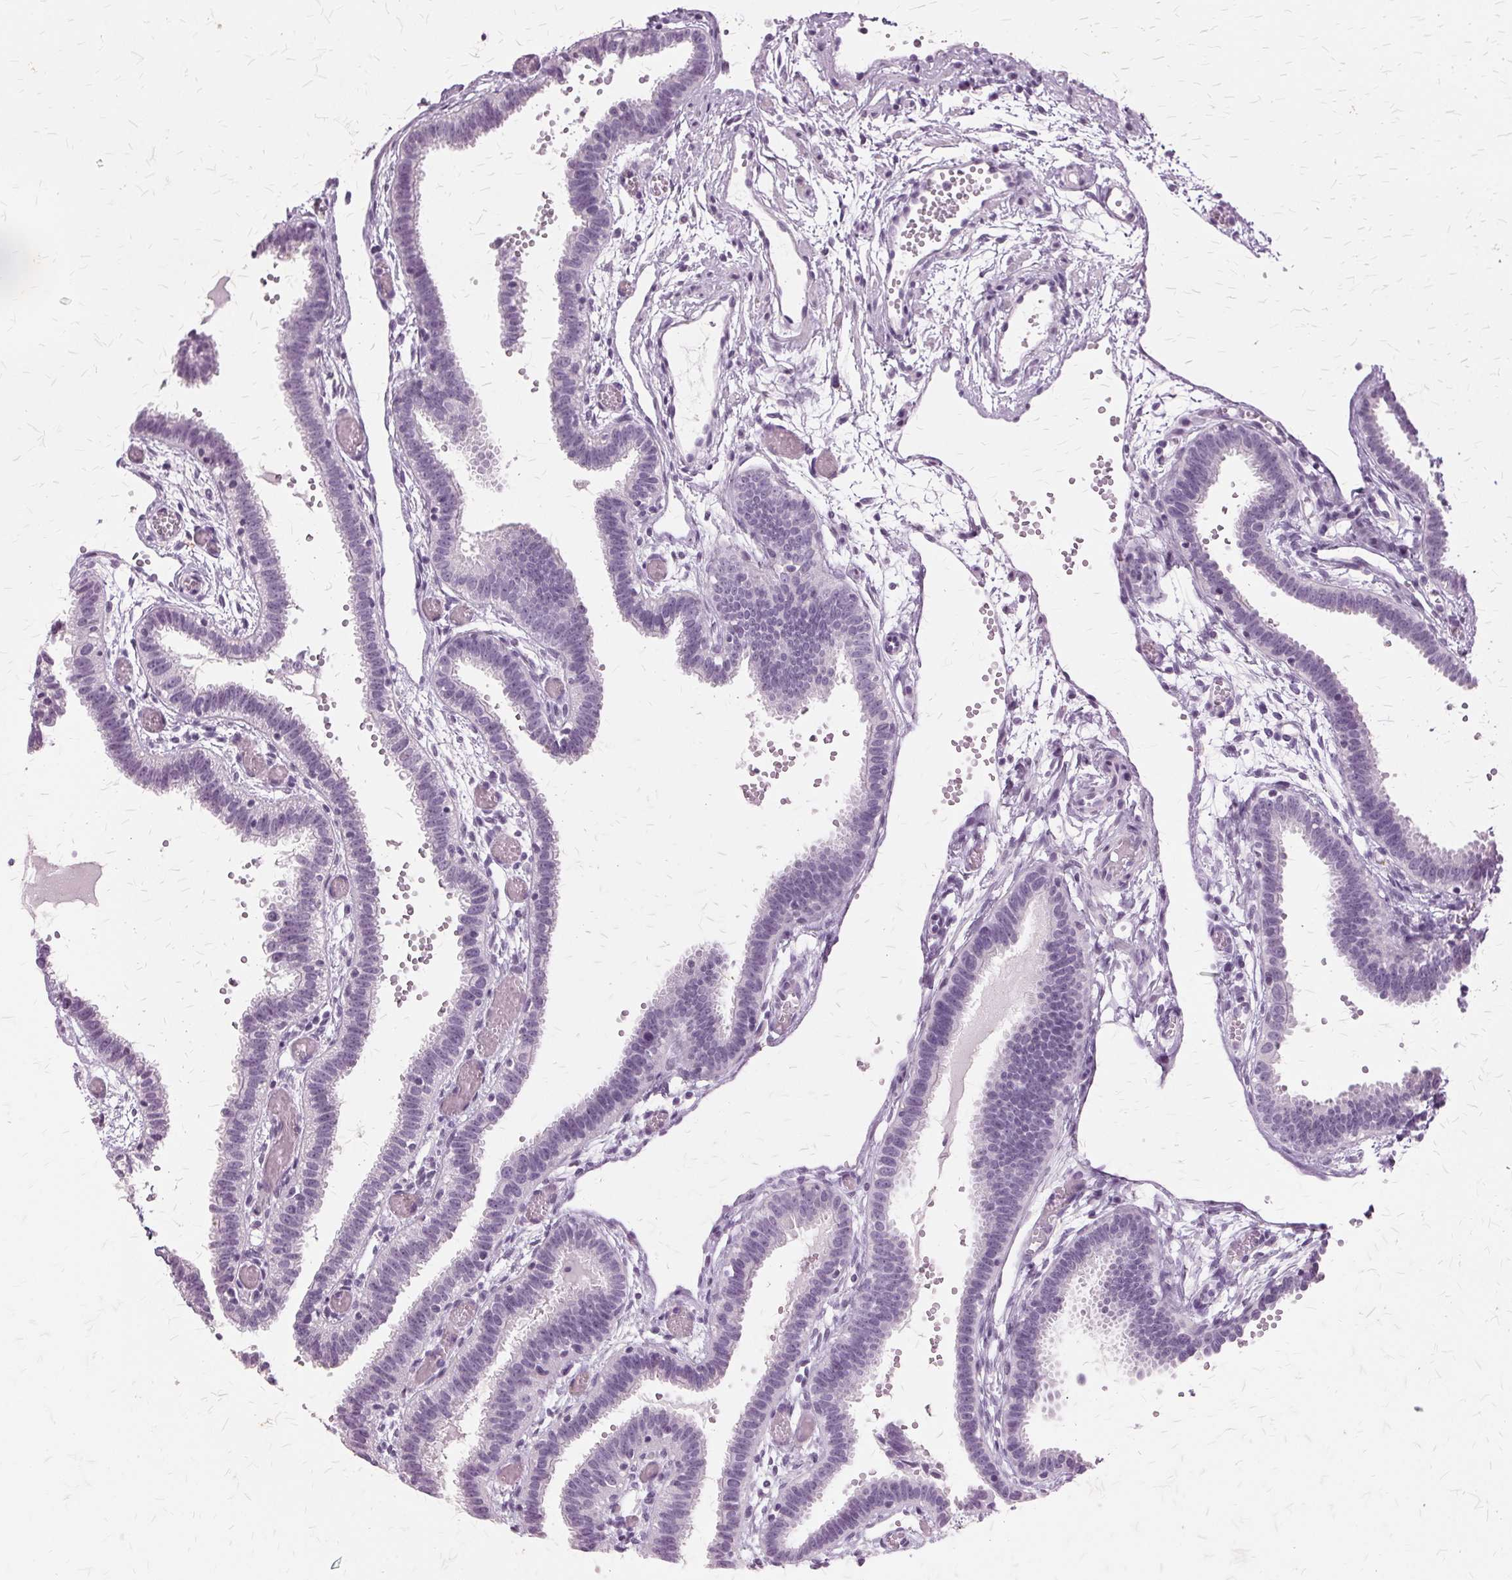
{"staining": {"intensity": "negative", "quantity": "none", "location": "none"}, "tissue": "fallopian tube", "cell_type": "Glandular cells", "image_type": "normal", "snomed": [{"axis": "morphology", "description": "Normal tissue, NOS"}, {"axis": "topography", "description": "Fallopian tube"}], "caption": "High power microscopy image of an immunohistochemistry photomicrograph of unremarkable fallopian tube, revealing no significant expression in glandular cells. (DAB immunohistochemistry (IHC) visualized using brightfield microscopy, high magnification).", "gene": "SLC45A3", "patient": {"sex": "female", "age": 37}}